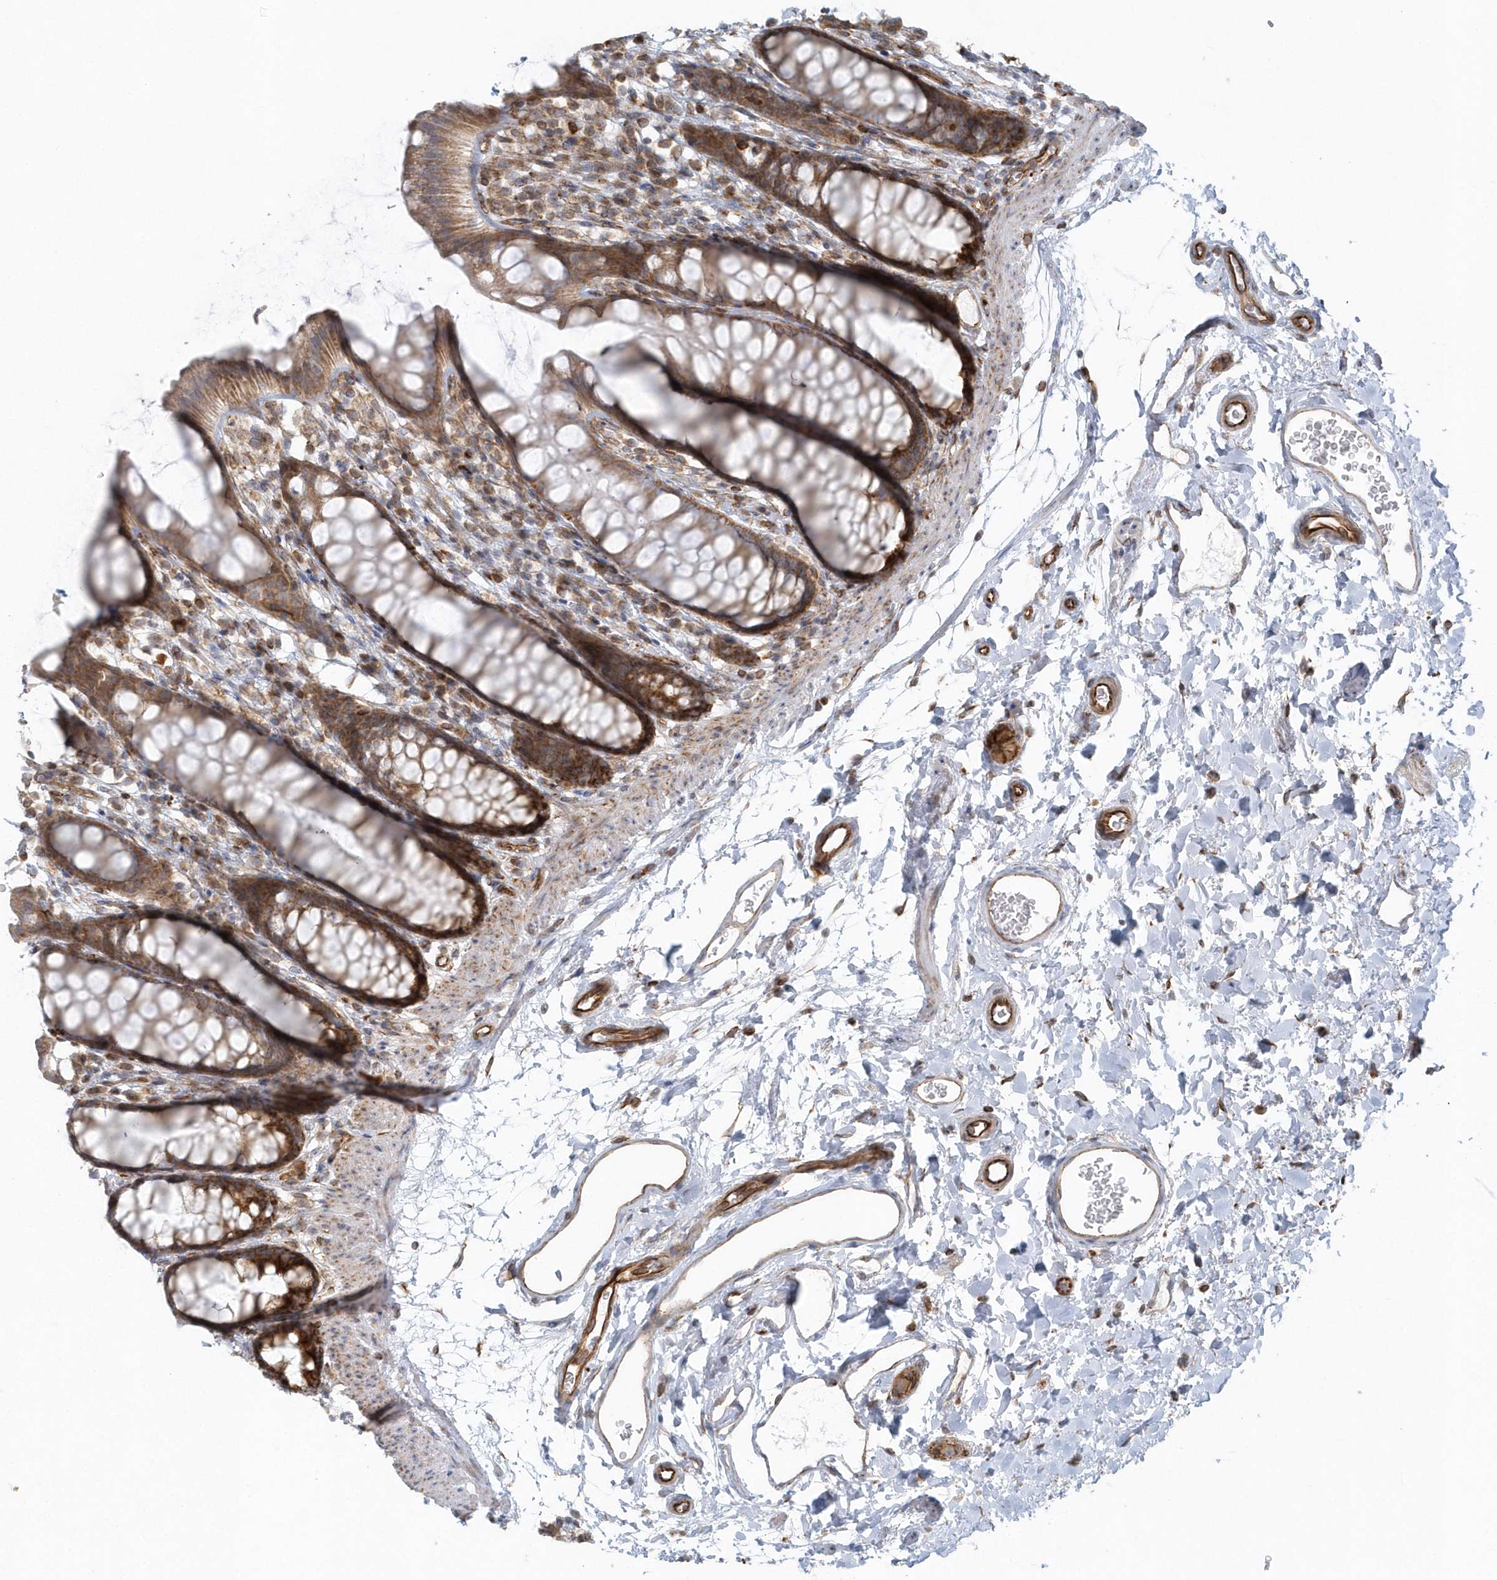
{"staining": {"intensity": "strong", "quantity": "25%-75%", "location": "cytoplasmic/membranous"}, "tissue": "rectum", "cell_type": "Glandular cells", "image_type": "normal", "snomed": [{"axis": "morphology", "description": "Normal tissue, NOS"}, {"axis": "topography", "description": "Rectum"}], "caption": "Glandular cells show strong cytoplasmic/membranous positivity in about 25%-75% of cells in normal rectum. The protein of interest is stained brown, and the nuclei are stained in blue (DAB (3,3'-diaminobenzidine) IHC with brightfield microscopy, high magnification).", "gene": "GPR152", "patient": {"sex": "female", "age": 65}}